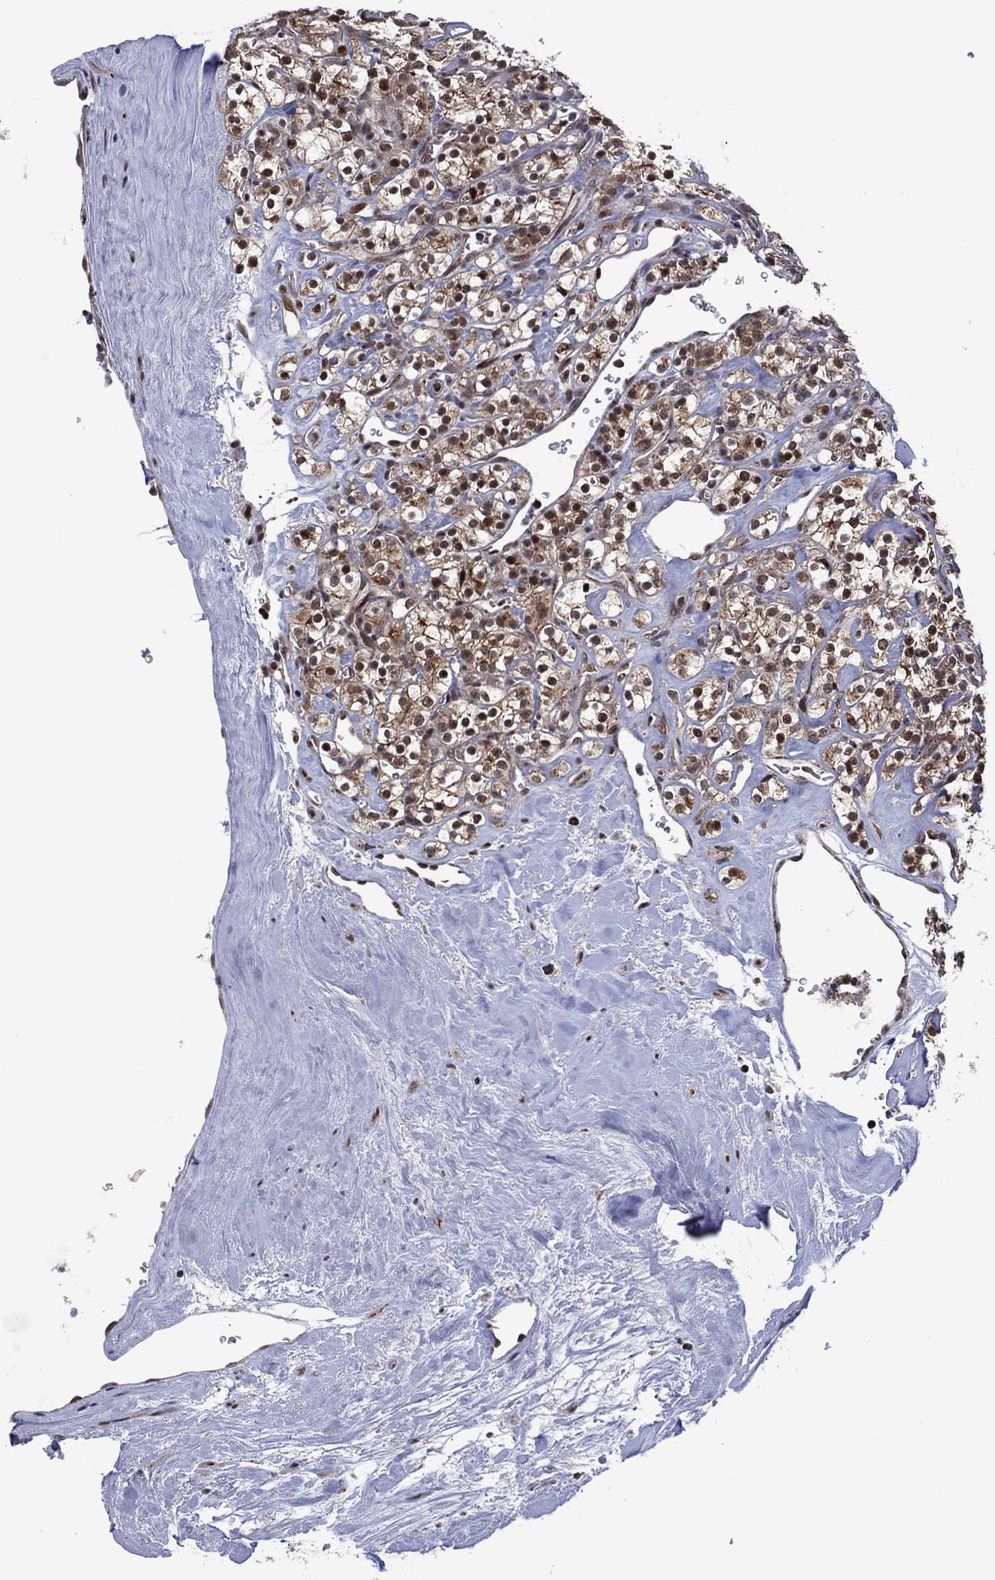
{"staining": {"intensity": "moderate", "quantity": "25%-75%", "location": "cytoplasmic/membranous,nuclear"}, "tissue": "renal cancer", "cell_type": "Tumor cells", "image_type": "cancer", "snomed": [{"axis": "morphology", "description": "Adenocarcinoma, NOS"}, {"axis": "topography", "description": "Kidney"}], "caption": "Immunohistochemical staining of renal adenocarcinoma reveals medium levels of moderate cytoplasmic/membranous and nuclear positivity in about 25%-75% of tumor cells.", "gene": "PIDD1", "patient": {"sex": "male", "age": 77}}